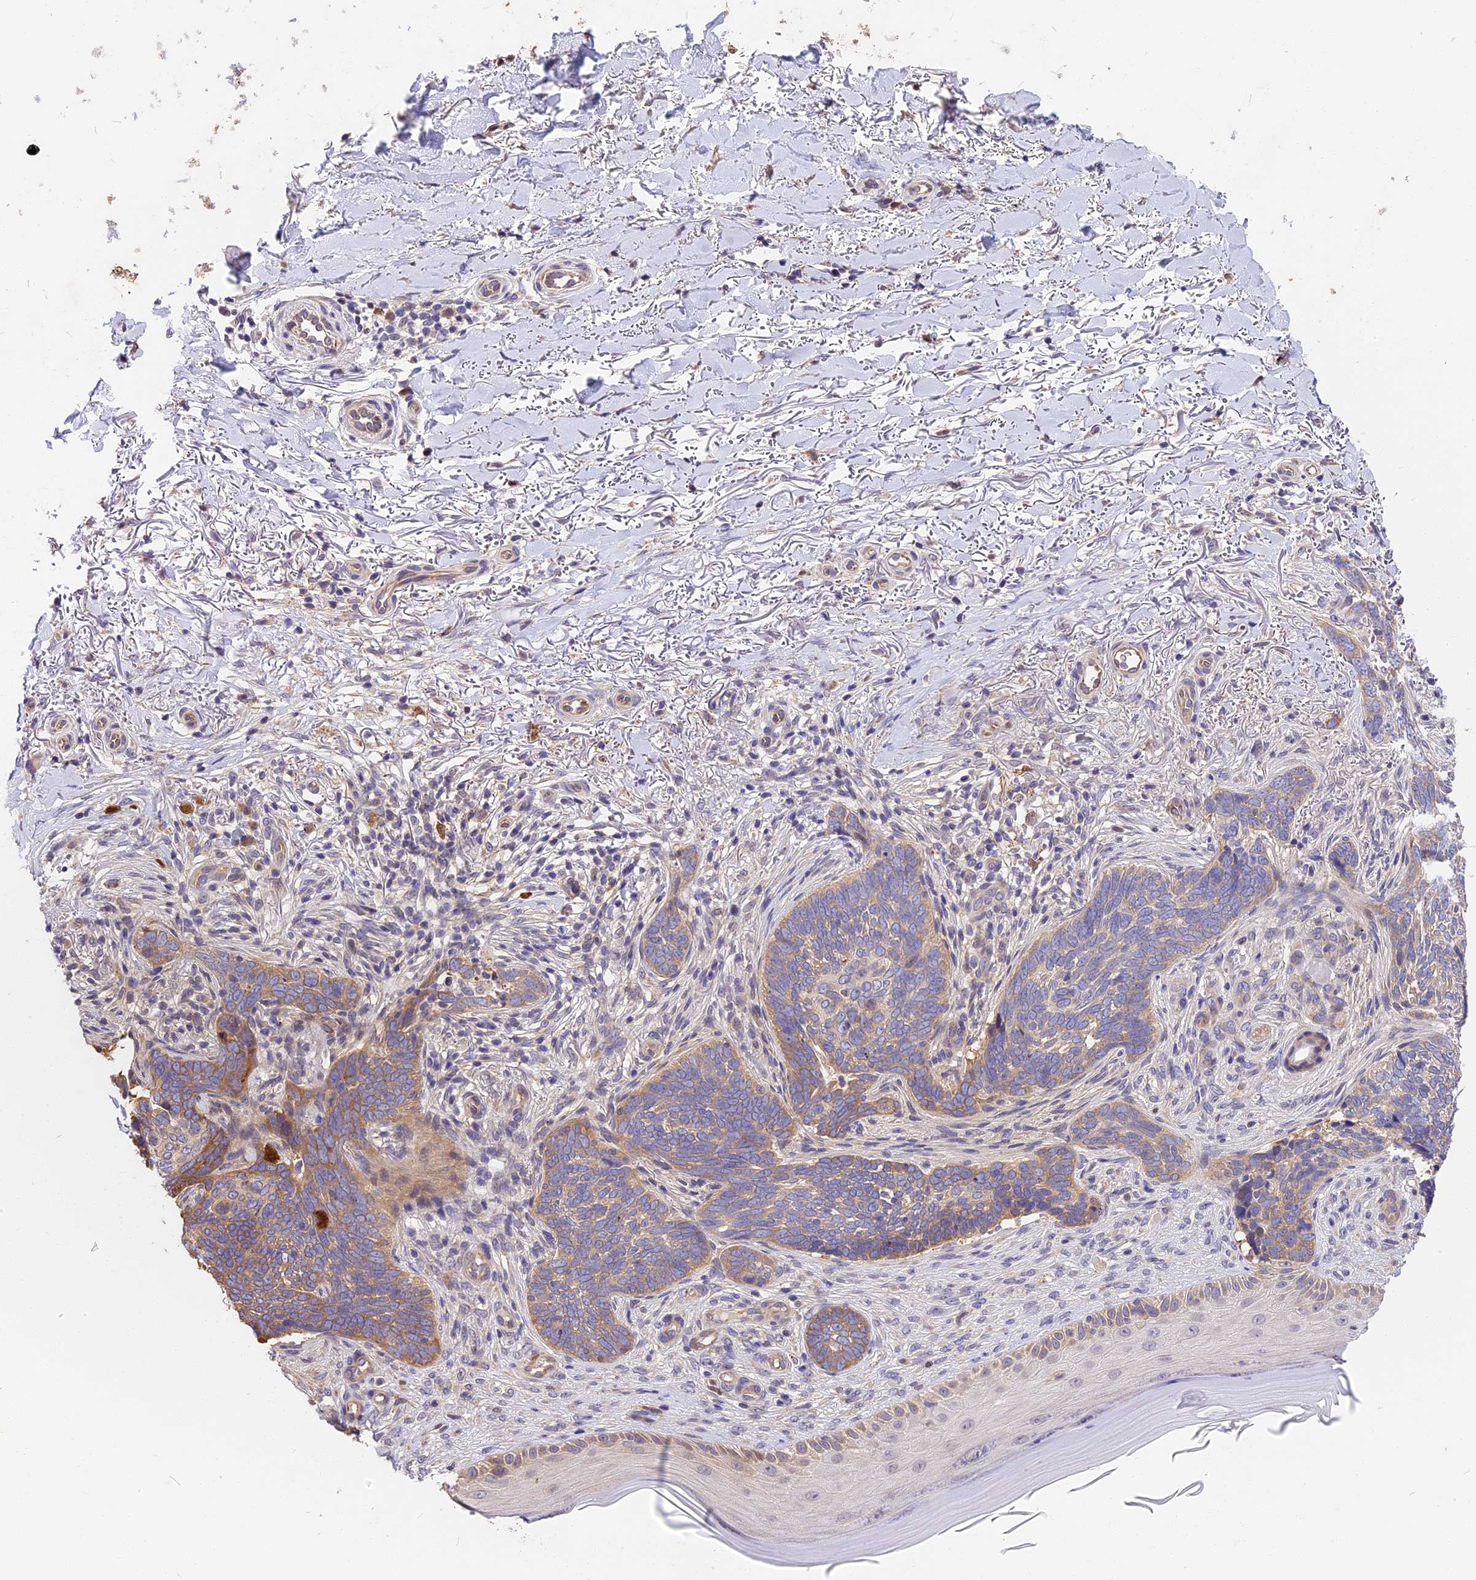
{"staining": {"intensity": "moderate", "quantity": "25%-75%", "location": "cytoplasmic/membranous"}, "tissue": "skin cancer", "cell_type": "Tumor cells", "image_type": "cancer", "snomed": [{"axis": "morphology", "description": "Normal tissue, NOS"}, {"axis": "morphology", "description": "Basal cell carcinoma"}, {"axis": "topography", "description": "Skin"}], "caption": "The micrograph shows immunohistochemical staining of skin basal cell carcinoma. There is moderate cytoplasmic/membranous positivity is identified in approximately 25%-75% of tumor cells. Immunohistochemistry stains the protein of interest in brown and the nuclei are stained blue.", "gene": "BSCL2", "patient": {"sex": "female", "age": 67}}